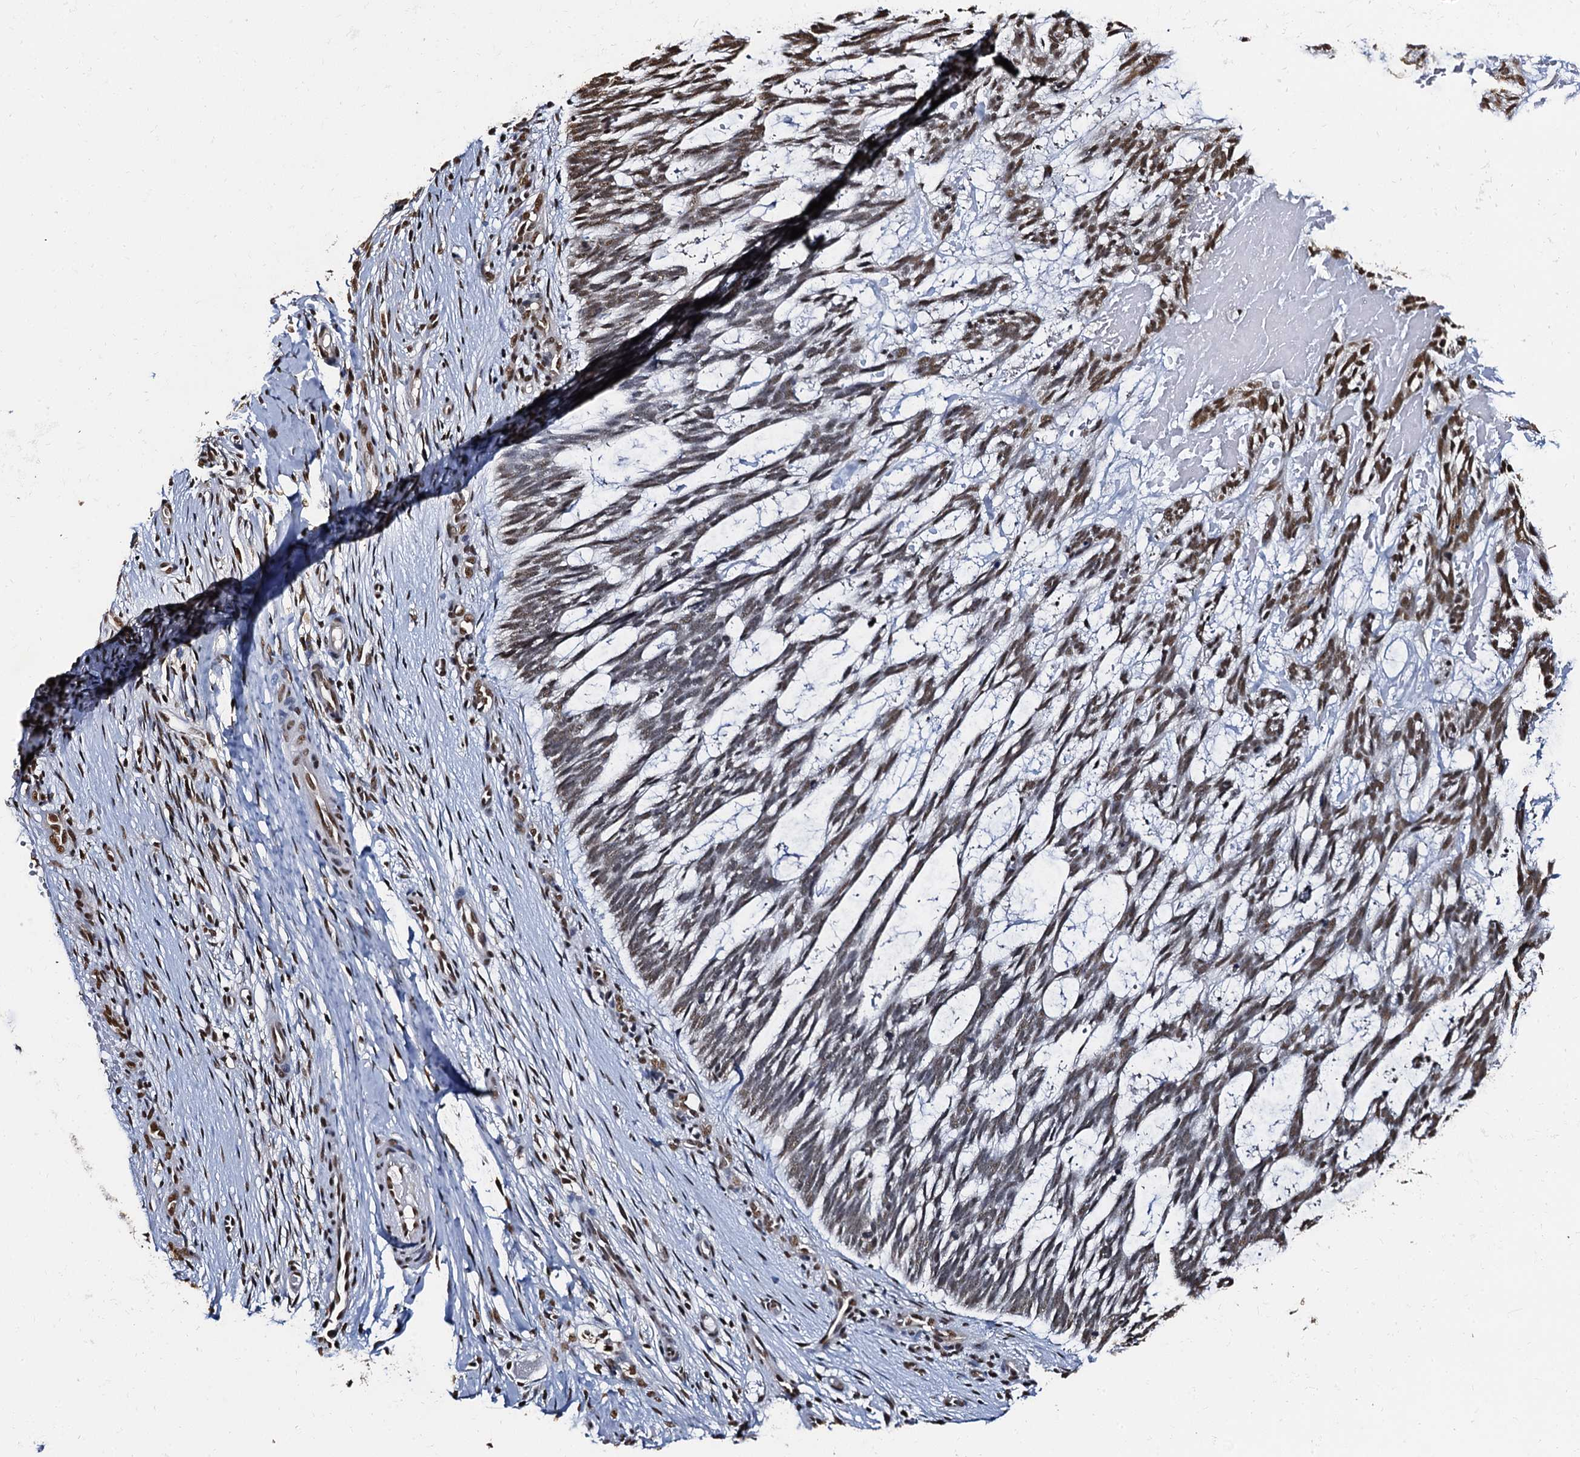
{"staining": {"intensity": "weak", "quantity": "25%-75%", "location": "nuclear"}, "tissue": "skin cancer", "cell_type": "Tumor cells", "image_type": "cancer", "snomed": [{"axis": "morphology", "description": "Basal cell carcinoma"}, {"axis": "topography", "description": "Skin"}], "caption": "High-magnification brightfield microscopy of basal cell carcinoma (skin) stained with DAB (brown) and counterstained with hematoxylin (blue). tumor cells exhibit weak nuclear positivity is appreciated in about25%-75% of cells. The protein of interest is shown in brown color, while the nuclei are stained blue.", "gene": "SNRPD2", "patient": {"sex": "male", "age": 88}}